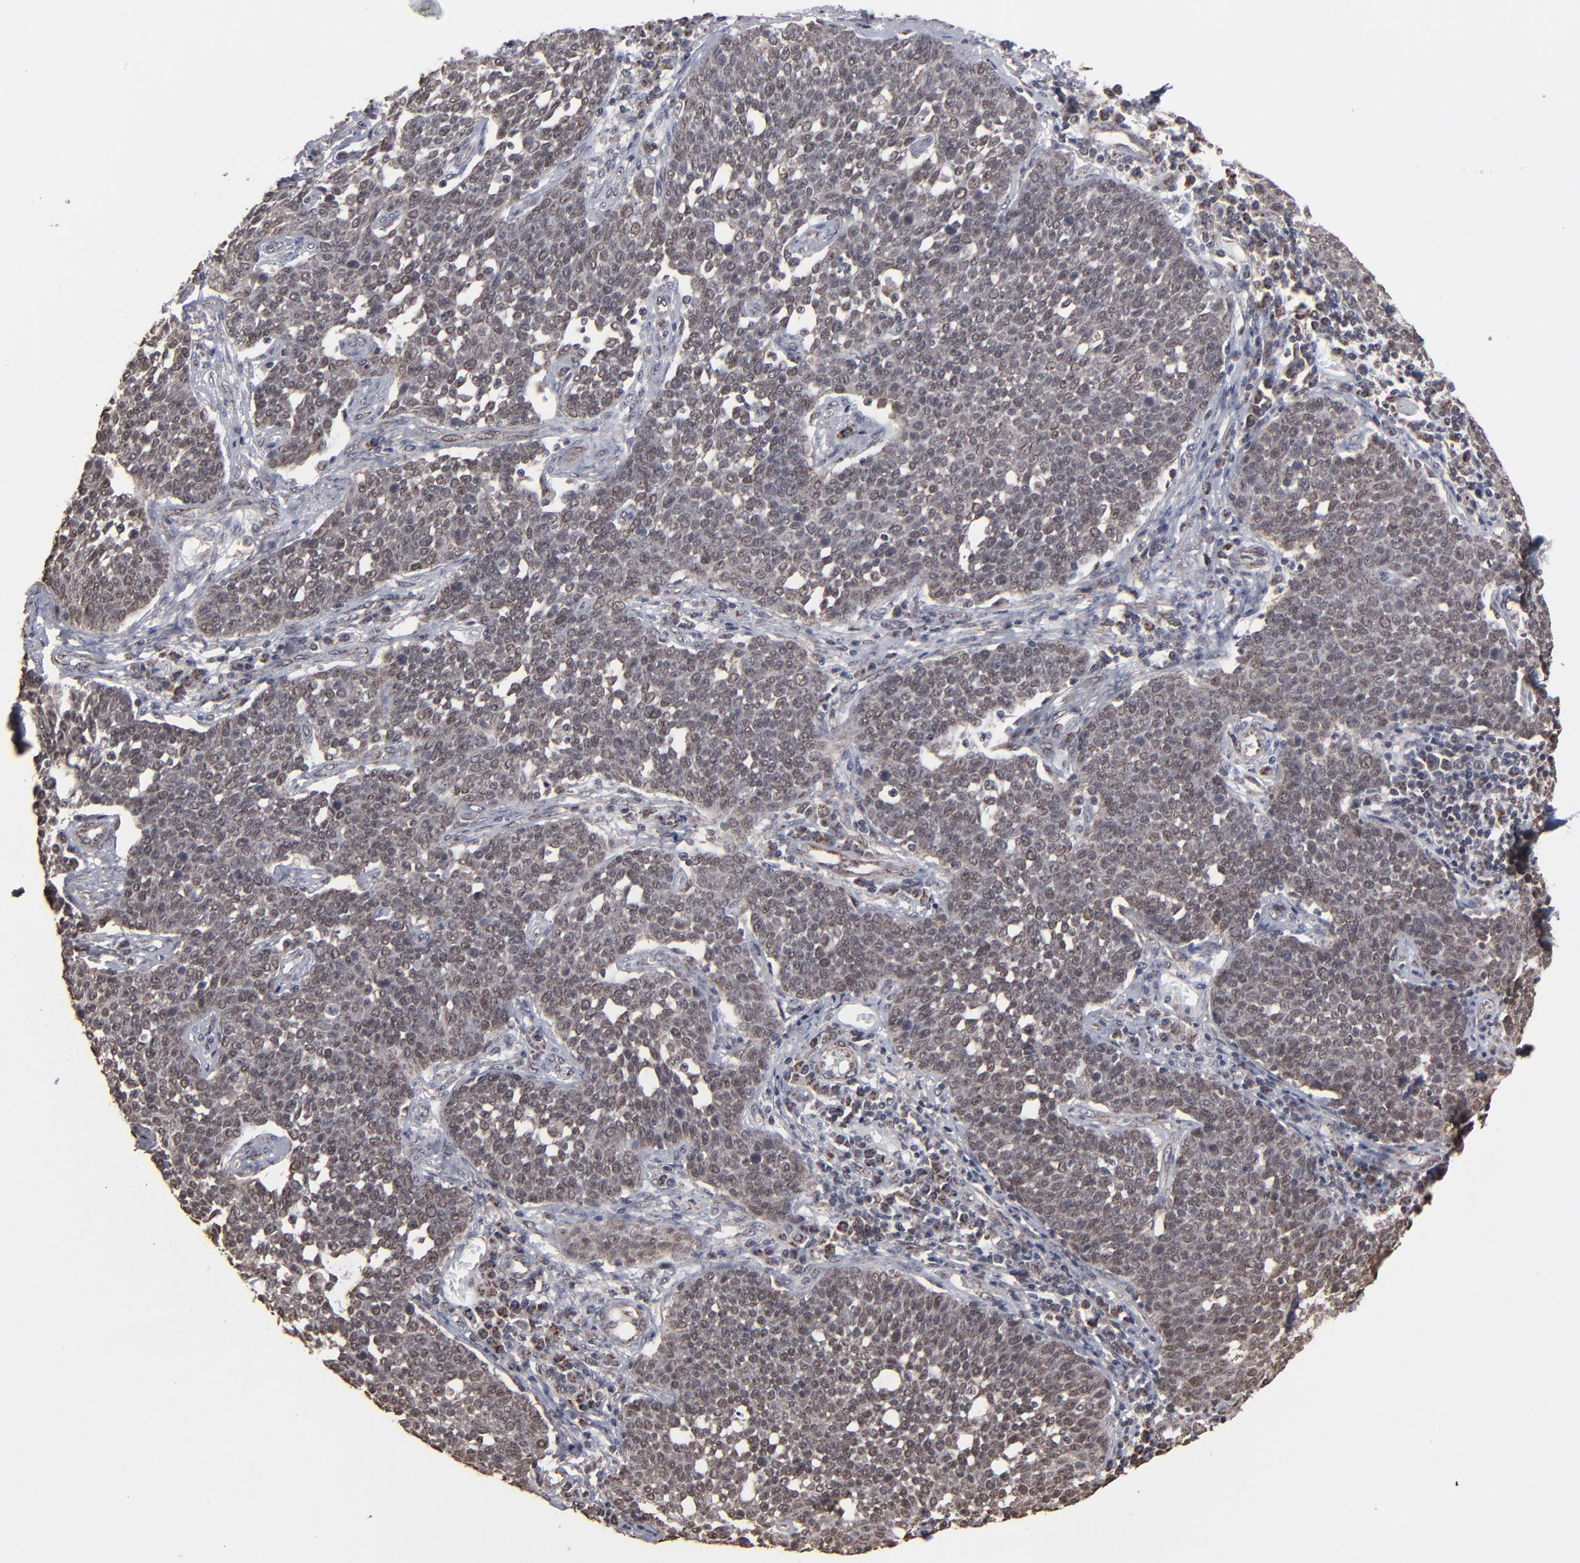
{"staining": {"intensity": "weak", "quantity": "25%-75%", "location": "nuclear"}, "tissue": "cervical cancer", "cell_type": "Tumor cells", "image_type": "cancer", "snomed": [{"axis": "morphology", "description": "Squamous cell carcinoma, NOS"}, {"axis": "topography", "description": "Cervix"}], "caption": "High-power microscopy captured an immunohistochemistry (IHC) histopathology image of squamous cell carcinoma (cervical), revealing weak nuclear staining in approximately 25%-75% of tumor cells.", "gene": "BNIP3", "patient": {"sex": "female", "age": 34}}